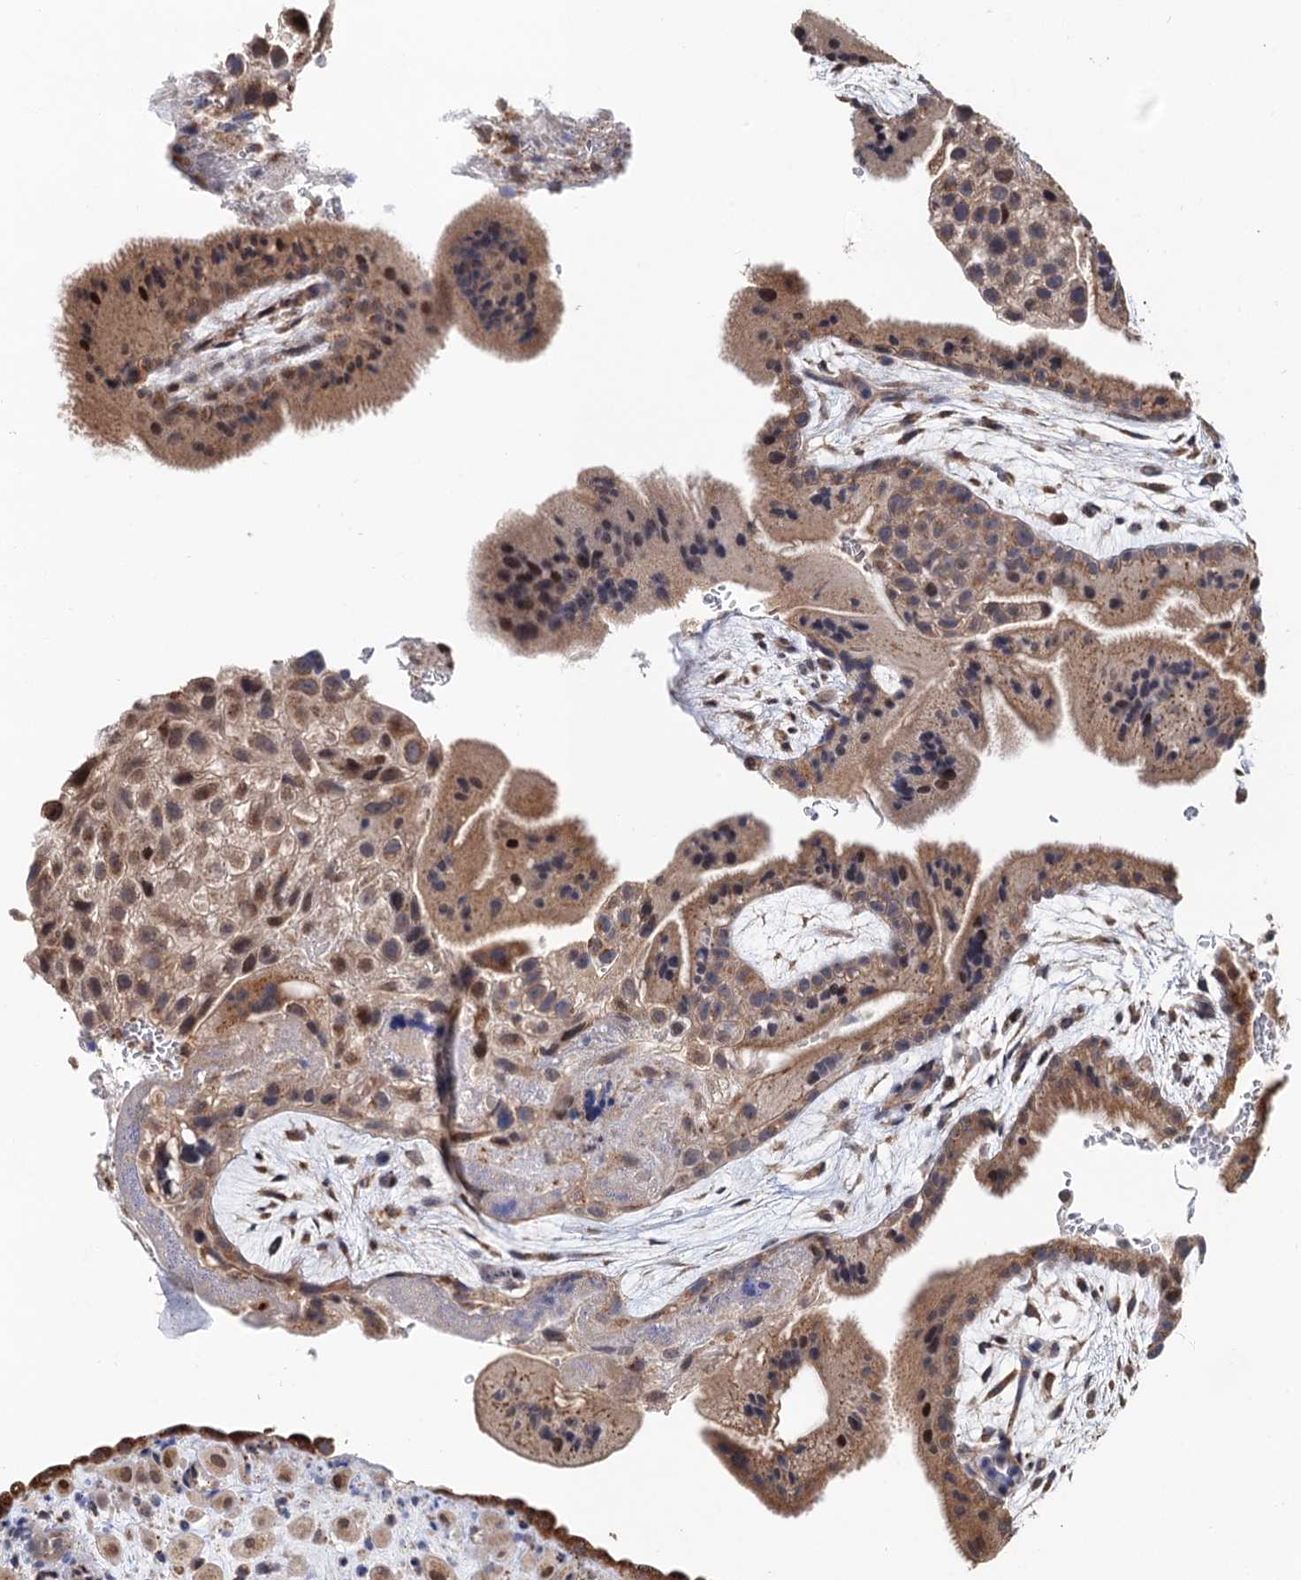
{"staining": {"intensity": "weak", "quantity": ">75%", "location": "cytoplasmic/membranous,nuclear"}, "tissue": "placenta", "cell_type": "Decidual cells", "image_type": "normal", "snomed": [{"axis": "morphology", "description": "Normal tissue, NOS"}, {"axis": "topography", "description": "Placenta"}], "caption": "Placenta stained with DAB (3,3'-diaminobenzidine) IHC displays low levels of weak cytoplasmic/membranous,nuclear staining in about >75% of decidual cells.", "gene": "BMERB1", "patient": {"sex": "female", "age": 35}}